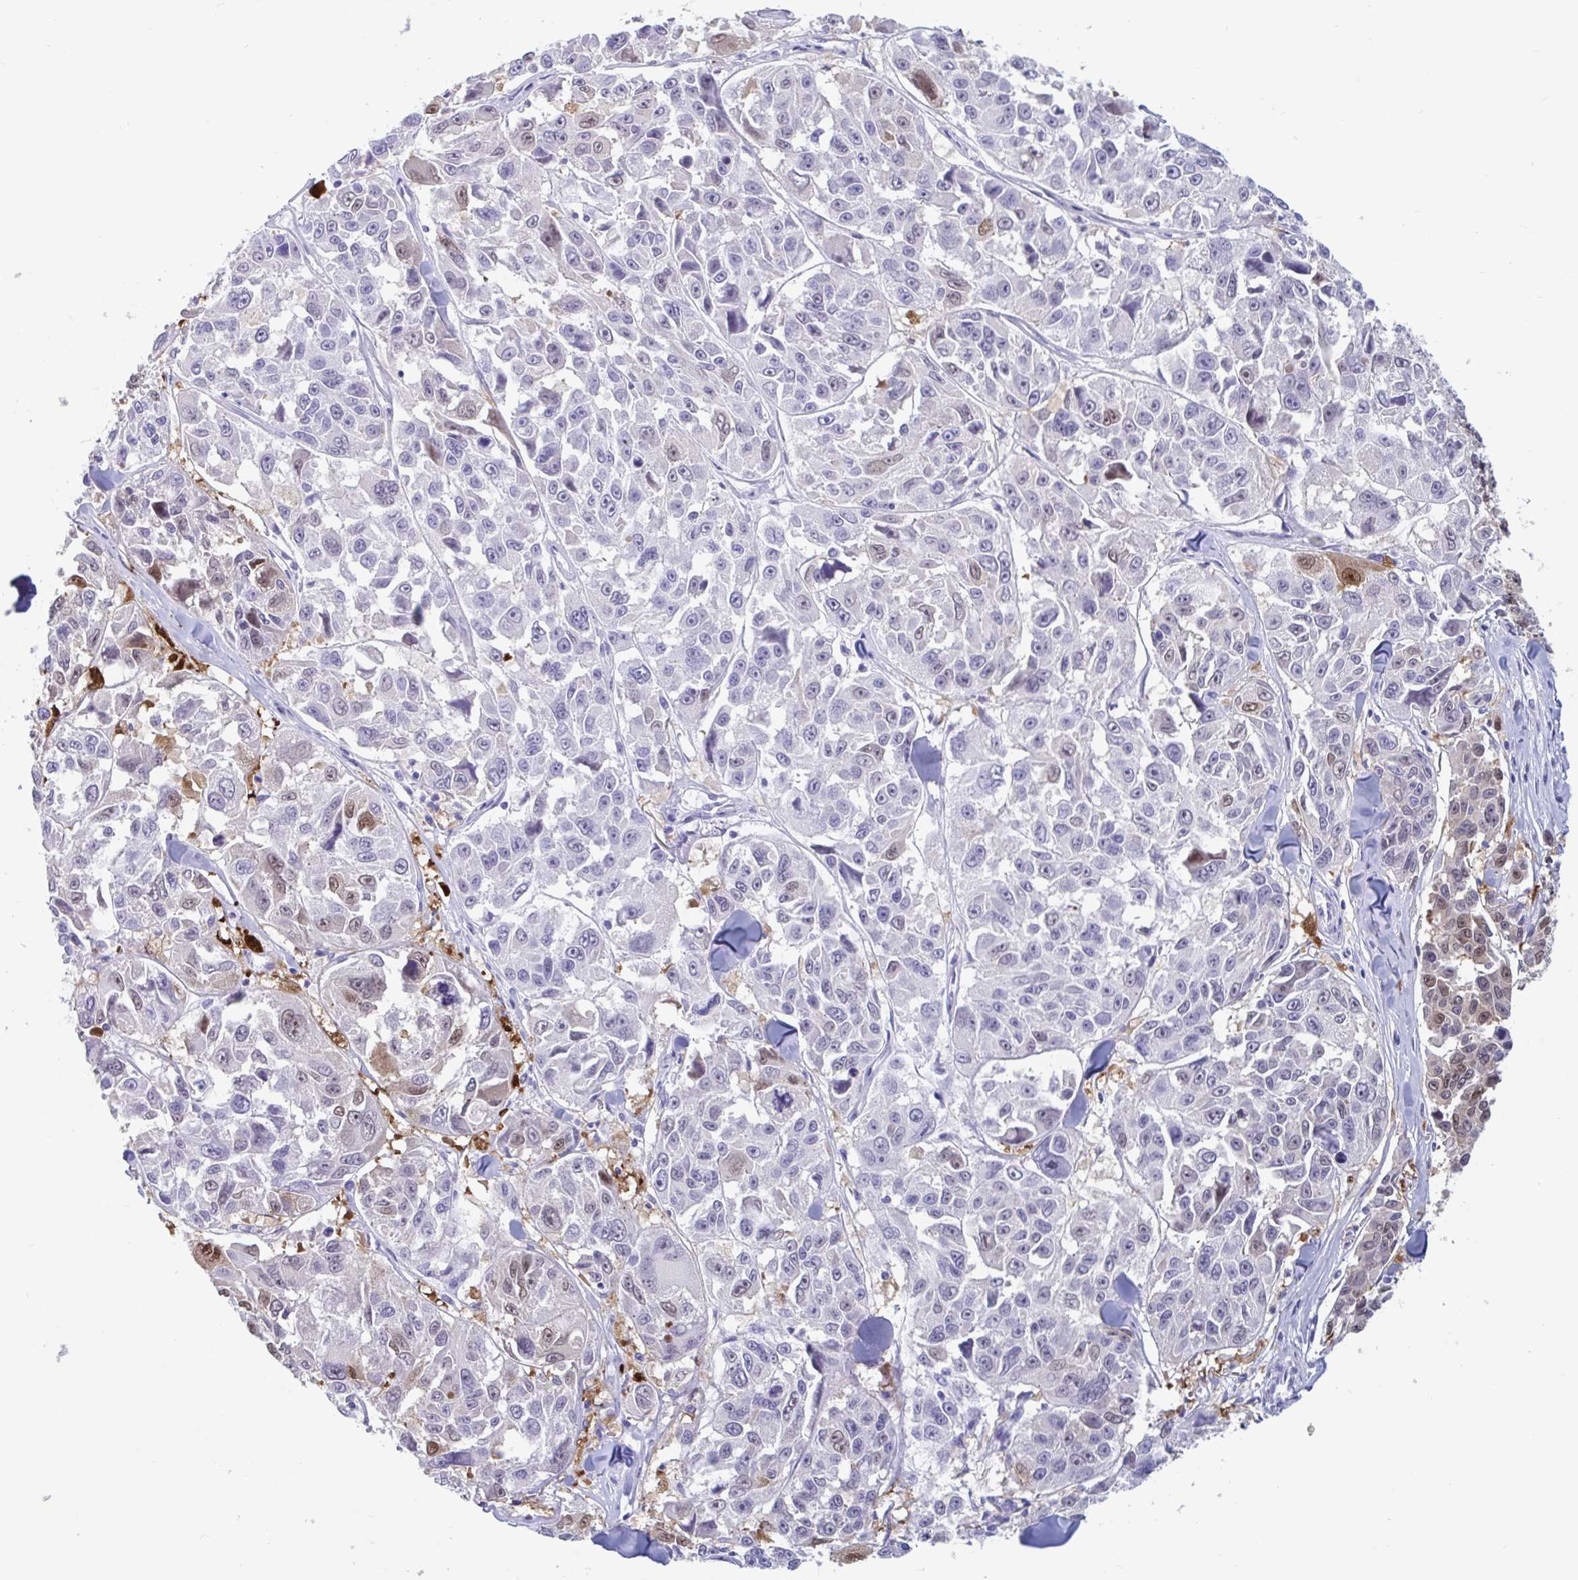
{"staining": {"intensity": "weak", "quantity": "<25%", "location": "nuclear"}, "tissue": "melanoma", "cell_type": "Tumor cells", "image_type": "cancer", "snomed": [{"axis": "morphology", "description": "Malignant melanoma, NOS"}, {"axis": "topography", "description": "Skin"}], "caption": "The micrograph exhibits no staining of tumor cells in melanoma.", "gene": "GKN2", "patient": {"sex": "female", "age": 66}}